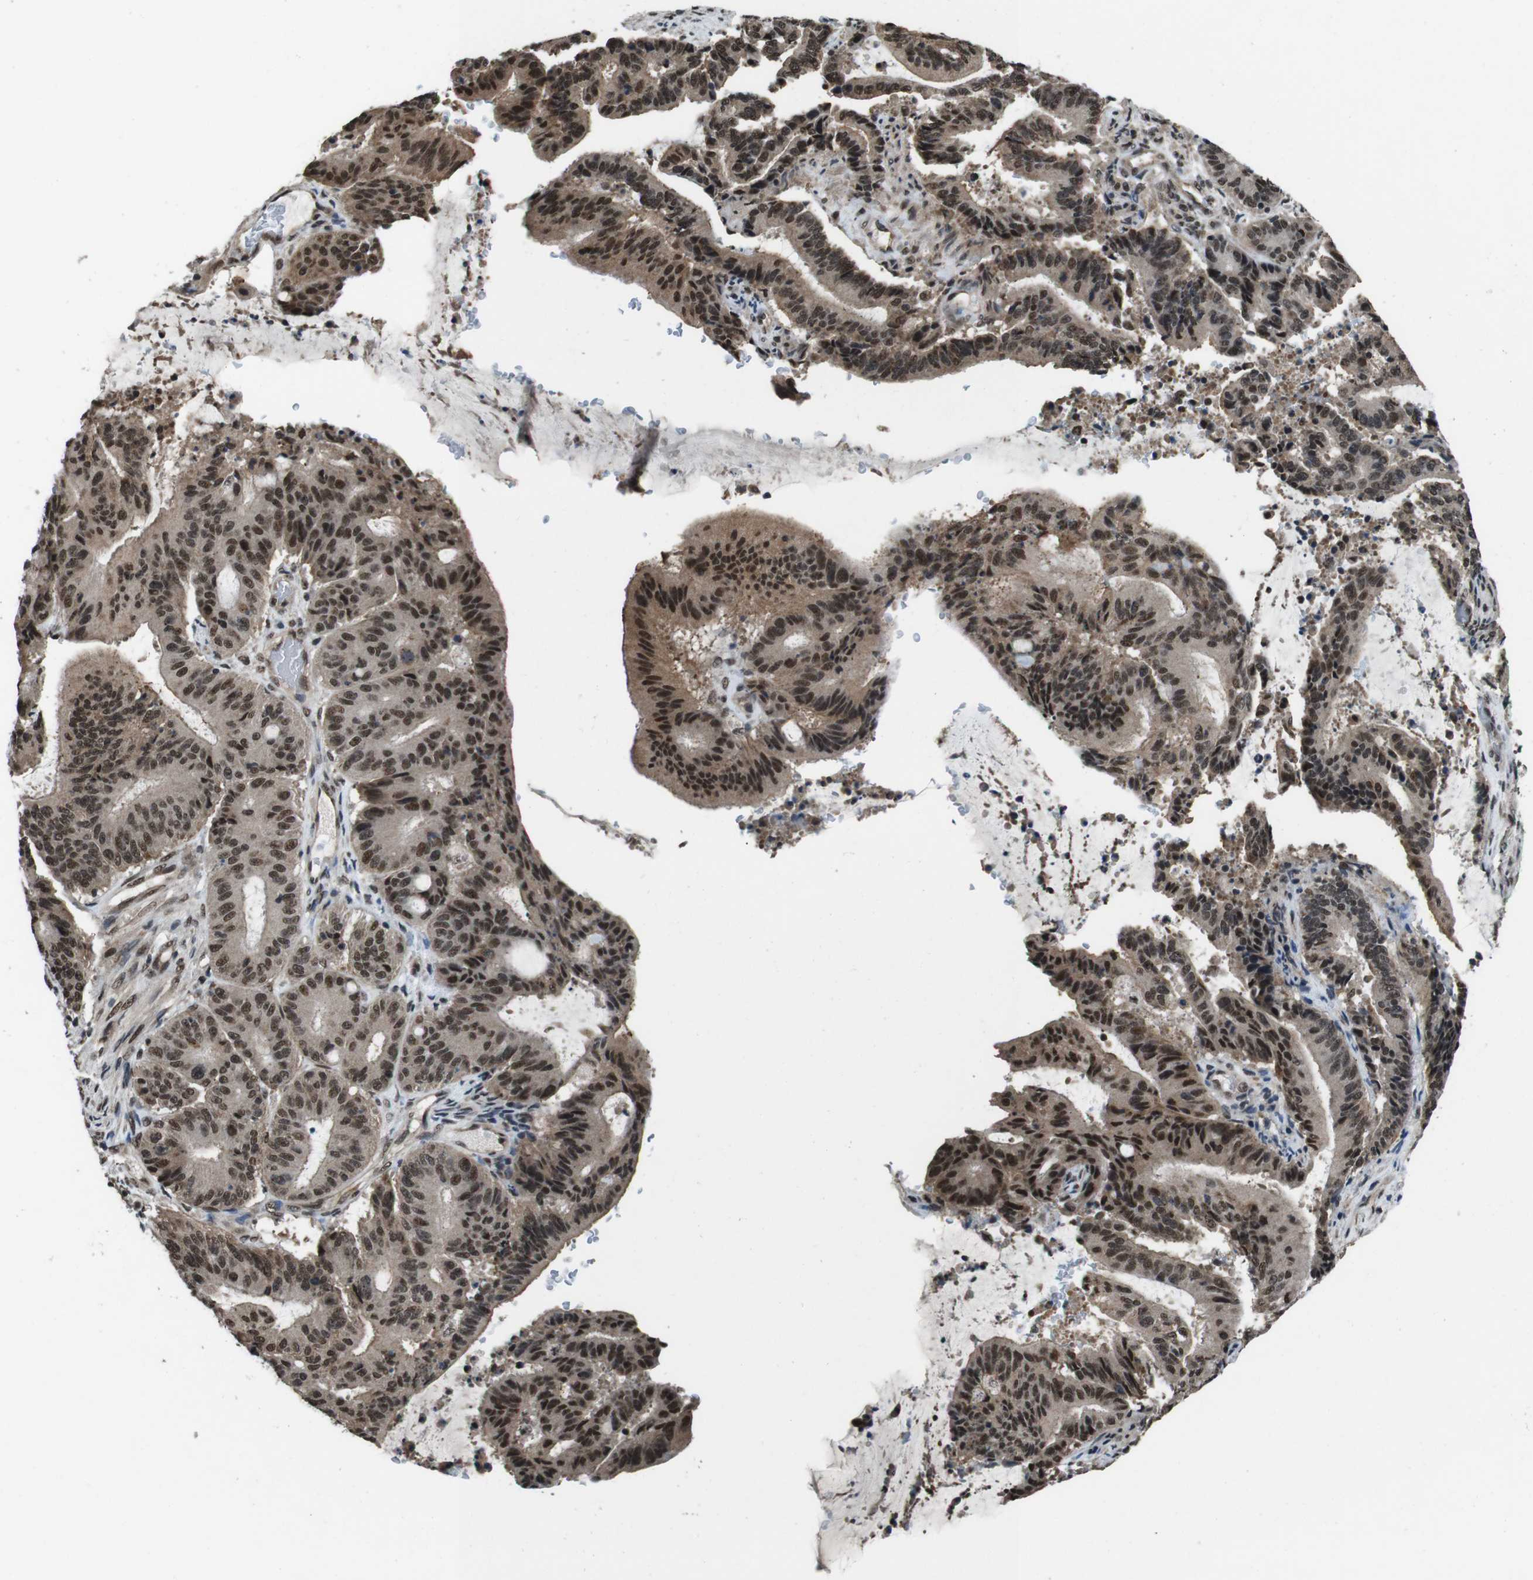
{"staining": {"intensity": "strong", "quantity": ">75%", "location": "cytoplasmic/membranous,nuclear"}, "tissue": "liver cancer", "cell_type": "Tumor cells", "image_type": "cancer", "snomed": [{"axis": "morphology", "description": "Cholangiocarcinoma"}, {"axis": "topography", "description": "Liver"}], "caption": "A high amount of strong cytoplasmic/membranous and nuclear positivity is present in approximately >75% of tumor cells in liver cholangiocarcinoma tissue.", "gene": "NR4A2", "patient": {"sex": "female", "age": 73}}